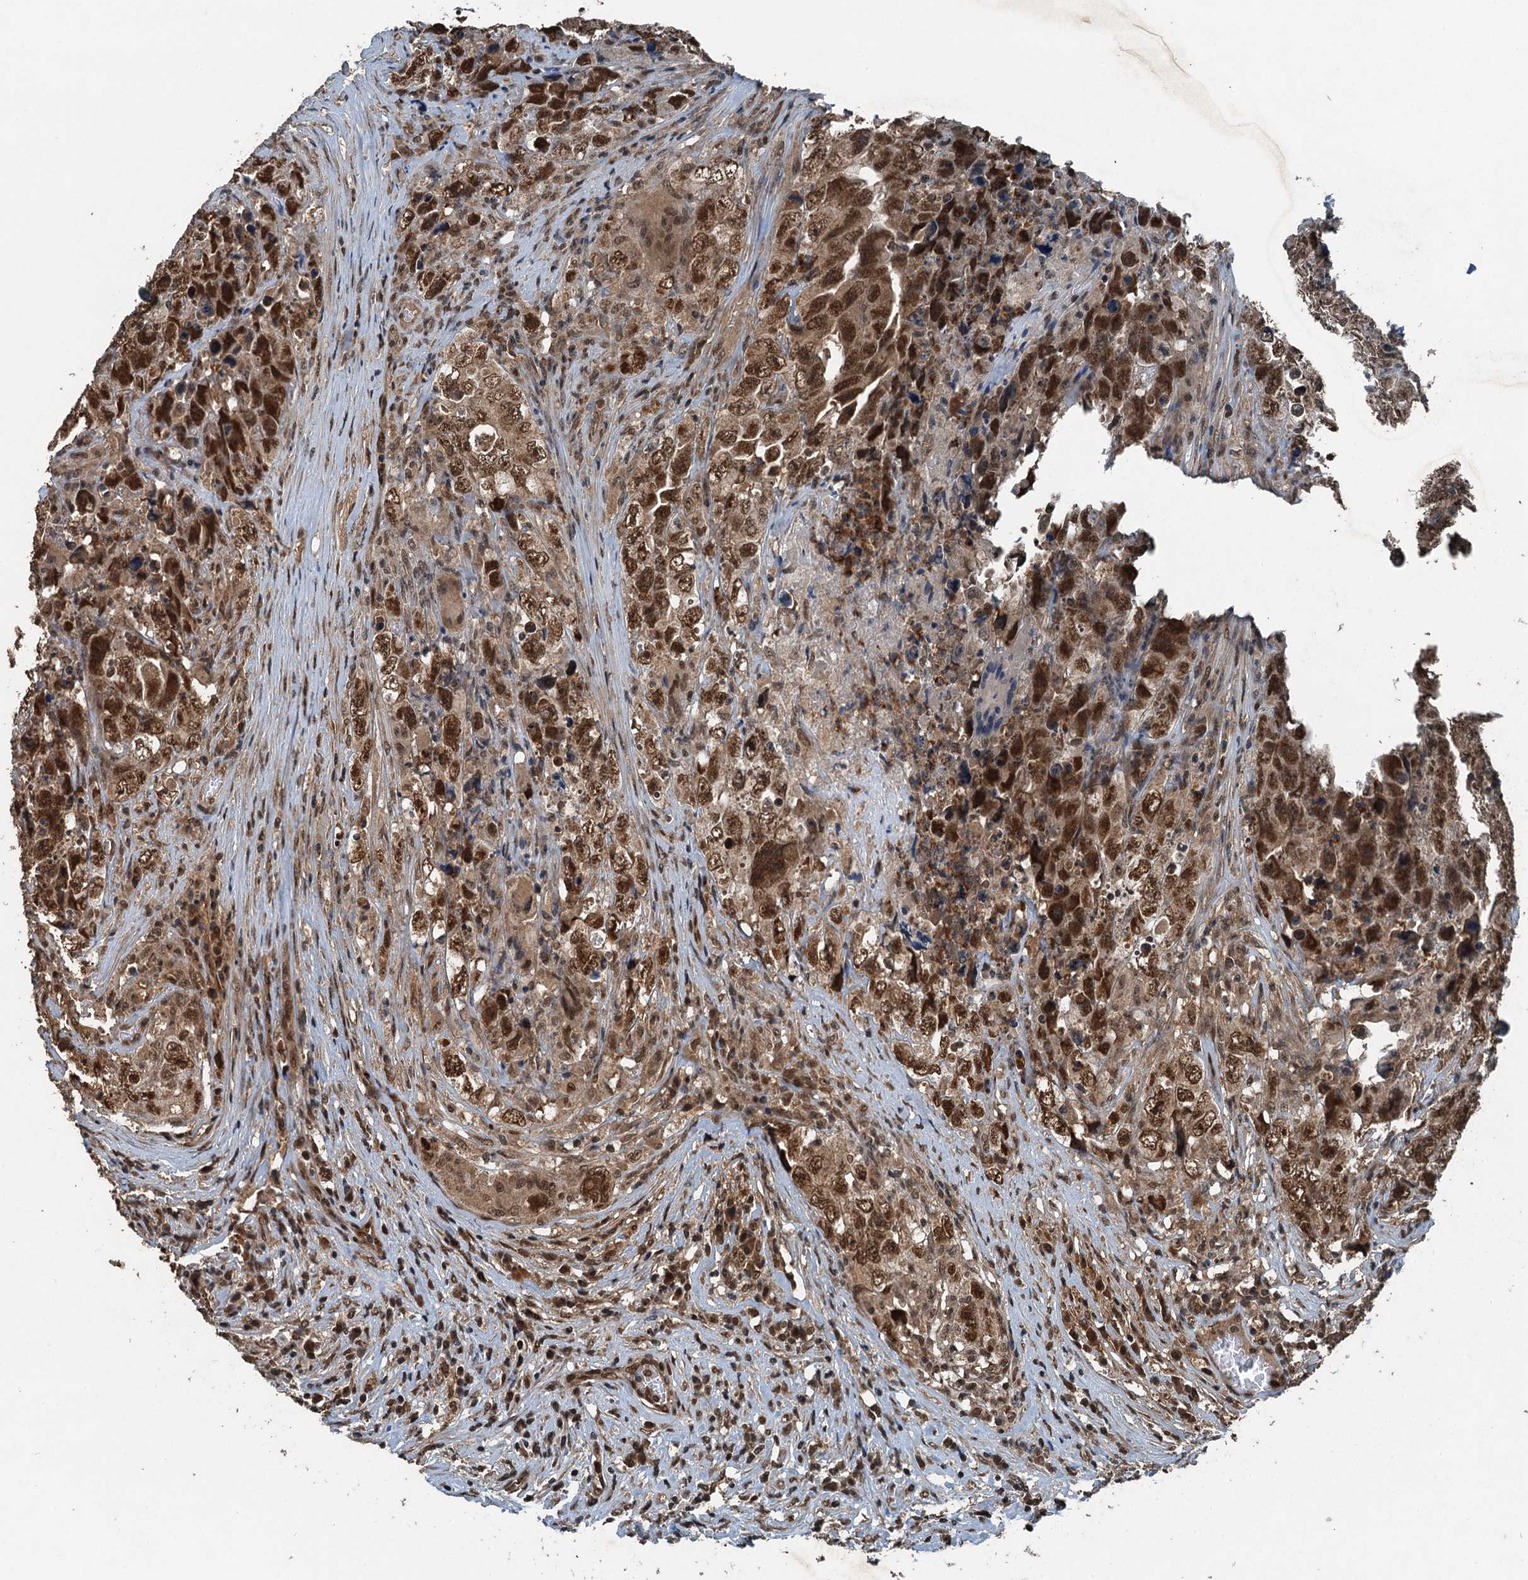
{"staining": {"intensity": "moderate", "quantity": ">75%", "location": "nuclear"}, "tissue": "testis cancer", "cell_type": "Tumor cells", "image_type": "cancer", "snomed": [{"axis": "morphology", "description": "Seminoma, NOS"}, {"axis": "morphology", "description": "Carcinoma, Embryonal, NOS"}, {"axis": "topography", "description": "Testis"}], "caption": "This photomicrograph shows IHC staining of testis cancer, with medium moderate nuclear positivity in approximately >75% of tumor cells.", "gene": "UBXN6", "patient": {"sex": "male", "age": 43}}